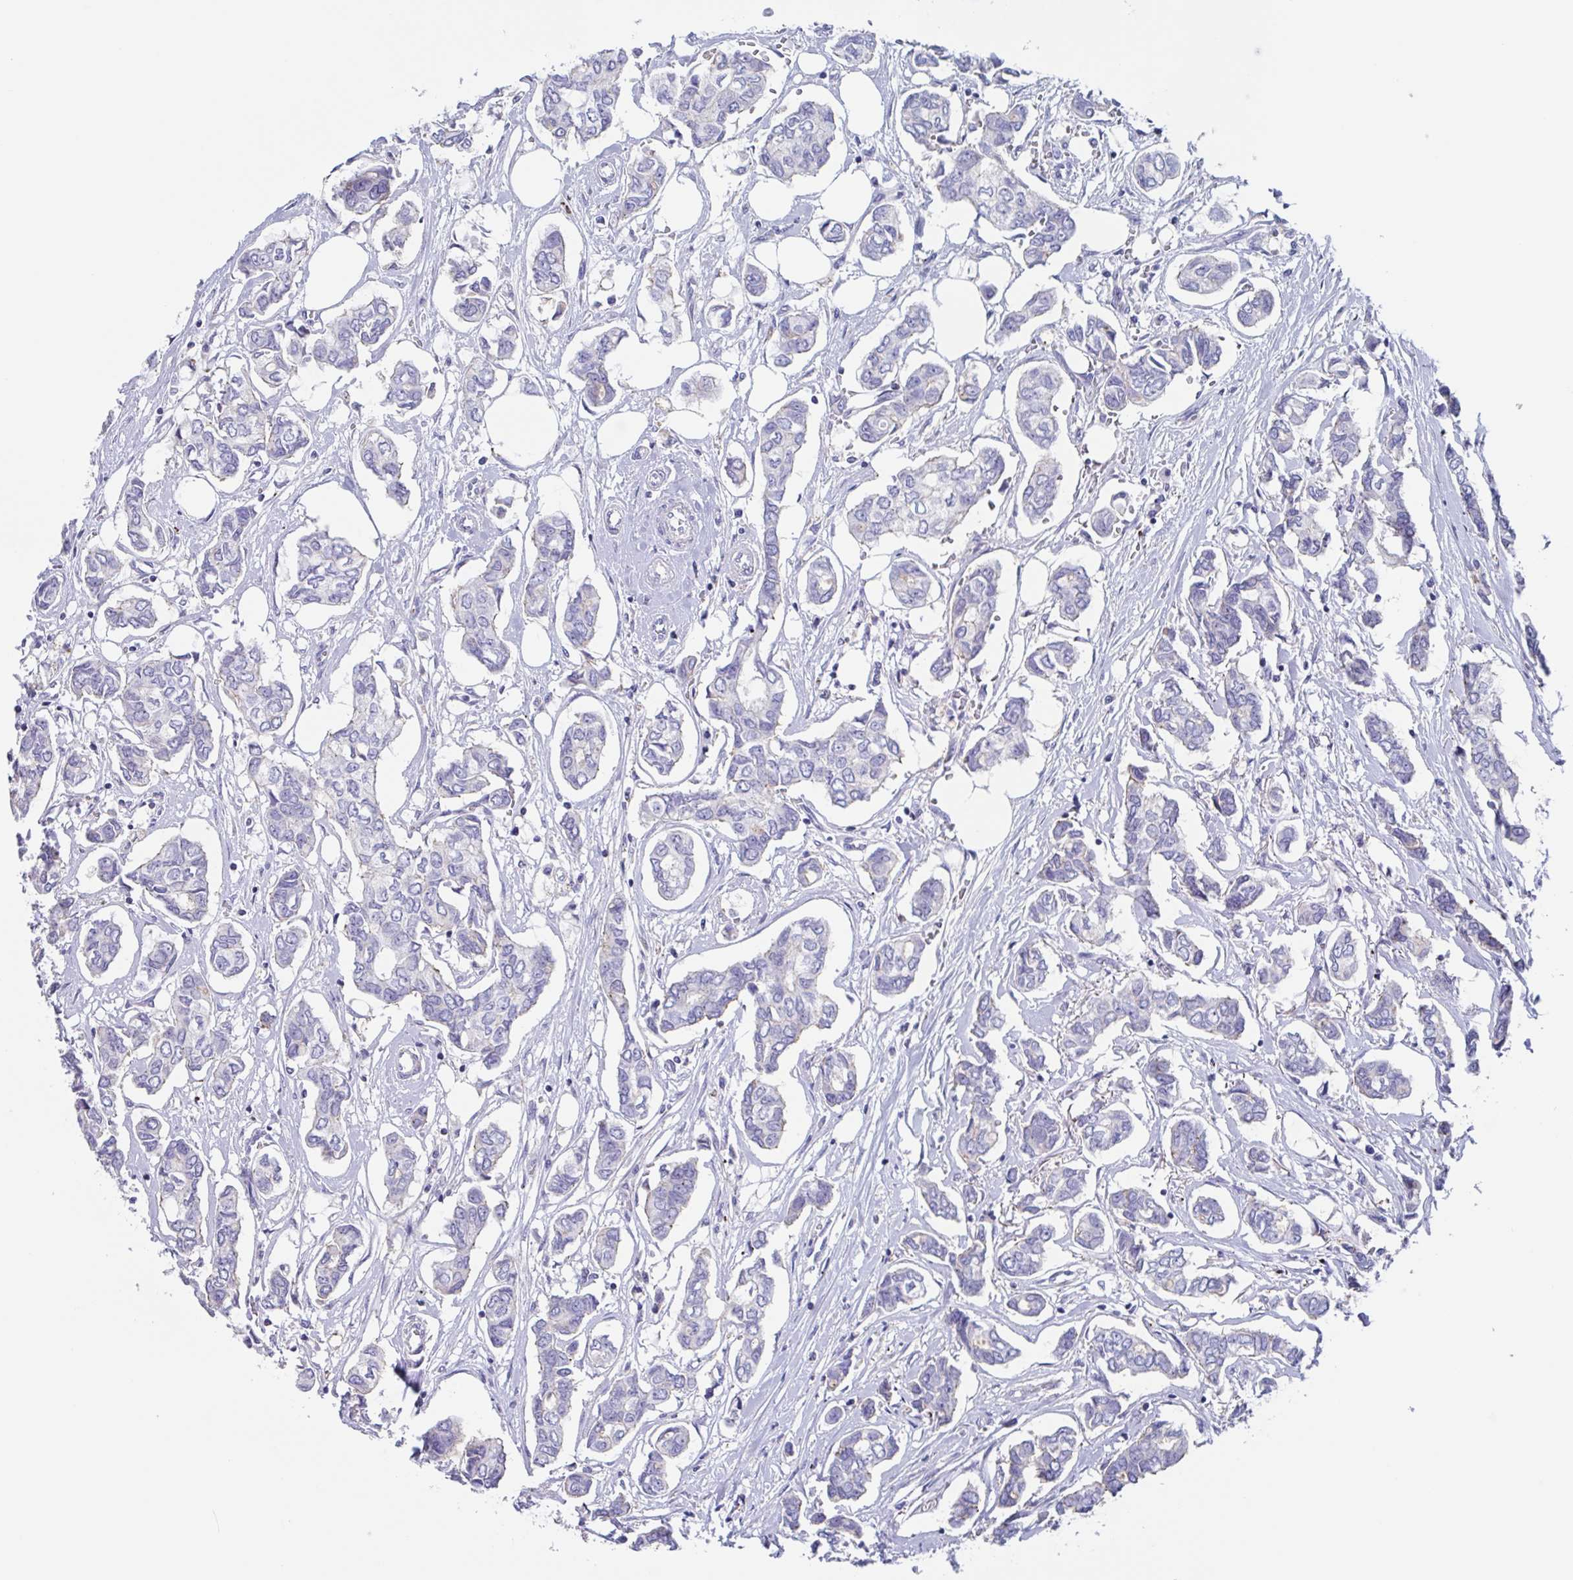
{"staining": {"intensity": "negative", "quantity": "none", "location": "none"}, "tissue": "breast cancer", "cell_type": "Tumor cells", "image_type": "cancer", "snomed": [{"axis": "morphology", "description": "Duct carcinoma"}, {"axis": "topography", "description": "Breast"}], "caption": "Protein analysis of breast infiltrating ductal carcinoma demonstrates no significant expression in tumor cells.", "gene": "CHMP5", "patient": {"sex": "female", "age": 73}}